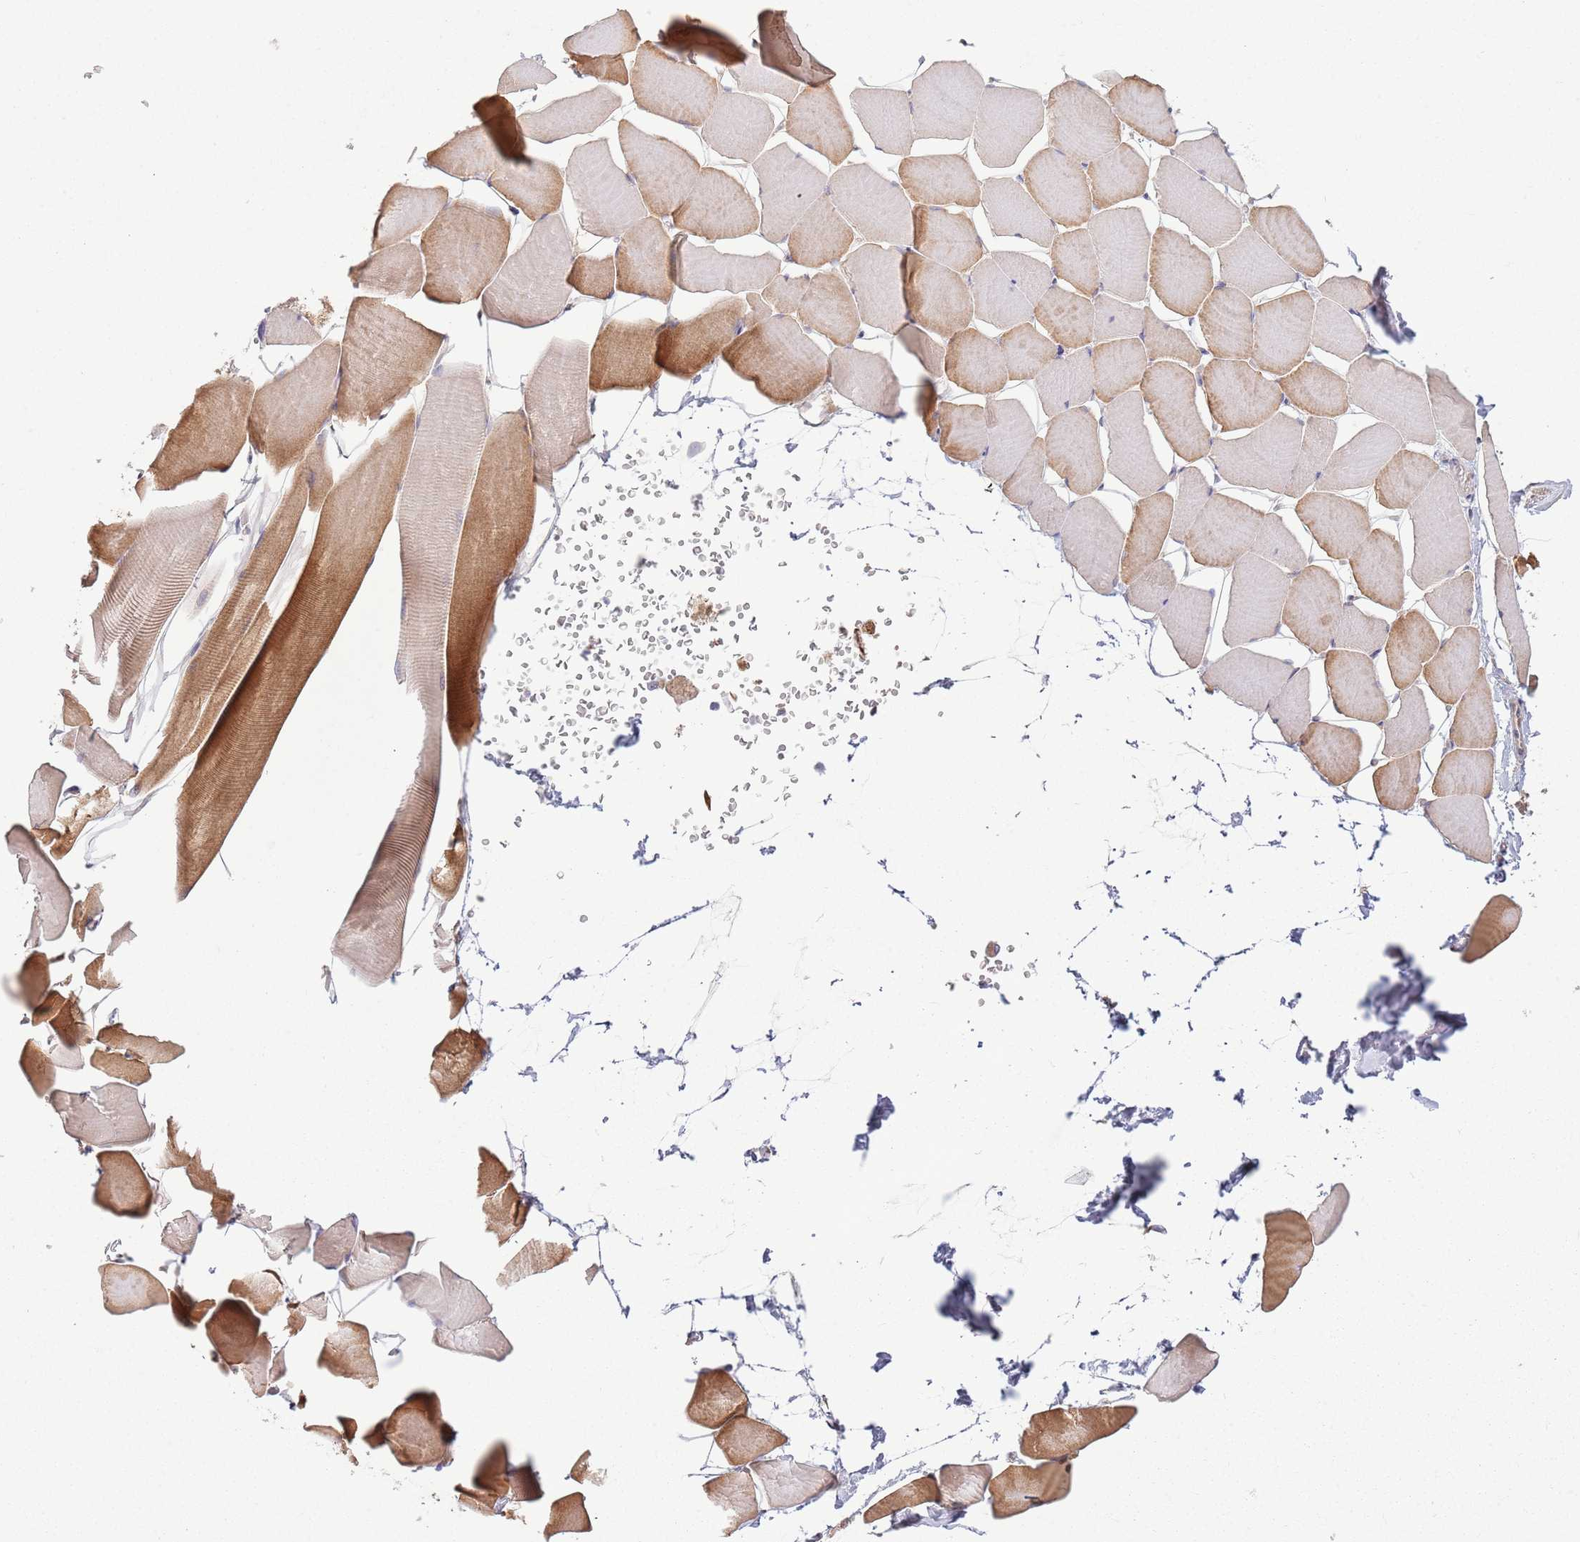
{"staining": {"intensity": "moderate", "quantity": "<25%", "location": "cytoplasmic/membranous"}, "tissue": "skeletal muscle", "cell_type": "Myocytes", "image_type": "normal", "snomed": [{"axis": "morphology", "description": "Normal tissue, NOS"}, {"axis": "topography", "description": "Skeletal muscle"}], "caption": "Protein expression by immunohistochemistry (IHC) demonstrates moderate cytoplasmic/membranous expression in about <25% of myocytes in unremarkable skeletal muscle.", "gene": "COQ5", "patient": {"sex": "male", "age": 25}}